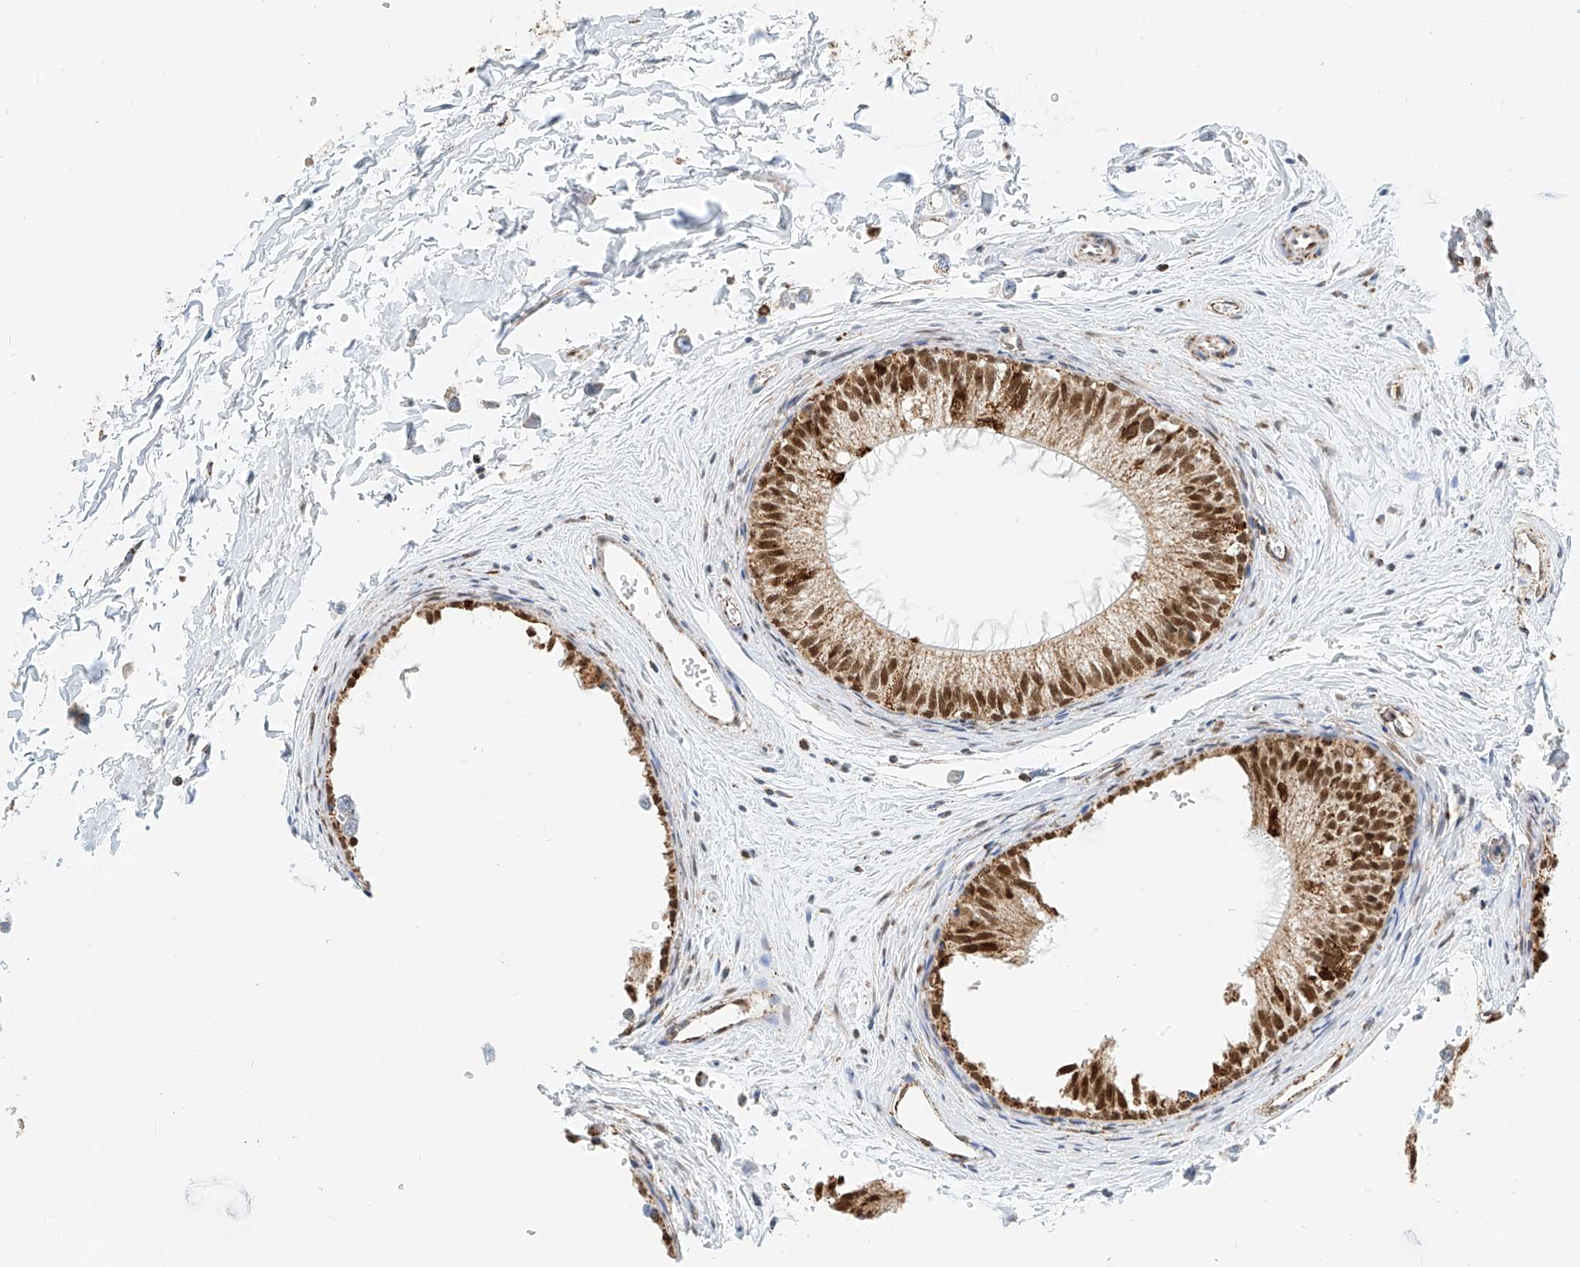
{"staining": {"intensity": "moderate", "quantity": ">75%", "location": "cytoplasmic/membranous,nuclear"}, "tissue": "epididymis", "cell_type": "Glandular cells", "image_type": "normal", "snomed": [{"axis": "morphology", "description": "Normal tissue, NOS"}, {"axis": "topography", "description": "Epididymis"}], "caption": "There is medium levels of moderate cytoplasmic/membranous,nuclear expression in glandular cells of unremarkable epididymis, as demonstrated by immunohistochemical staining (brown color).", "gene": "PPA2", "patient": {"sex": "male", "age": 34}}